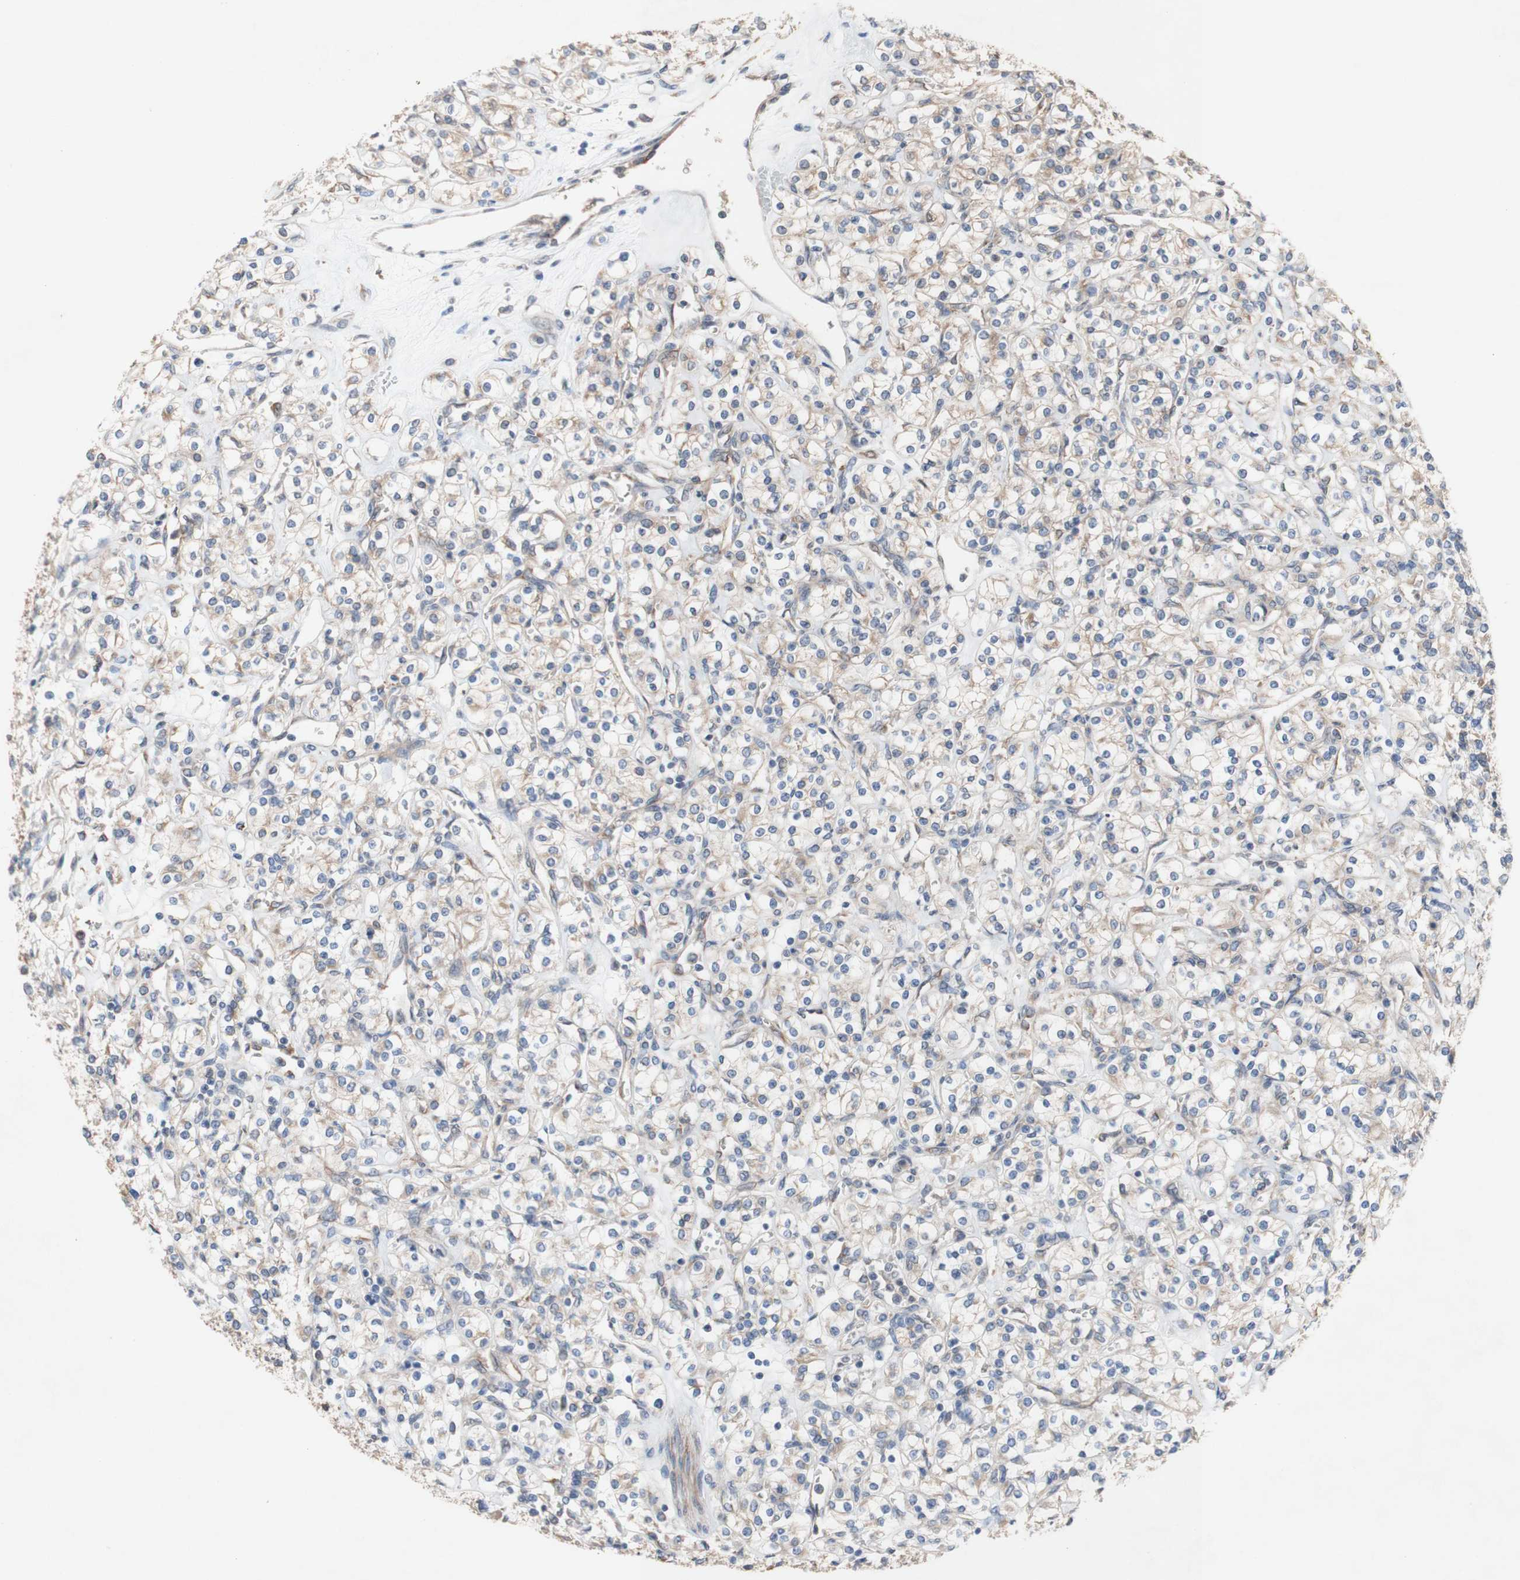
{"staining": {"intensity": "weak", "quantity": ">75%", "location": "cytoplasmic/membranous"}, "tissue": "renal cancer", "cell_type": "Tumor cells", "image_type": "cancer", "snomed": [{"axis": "morphology", "description": "Adenocarcinoma, NOS"}, {"axis": "topography", "description": "Kidney"}], "caption": "Tumor cells exhibit weak cytoplasmic/membranous expression in about >75% of cells in renal cancer (adenocarcinoma).", "gene": "PDGFB", "patient": {"sex": "male", "age": 77}}